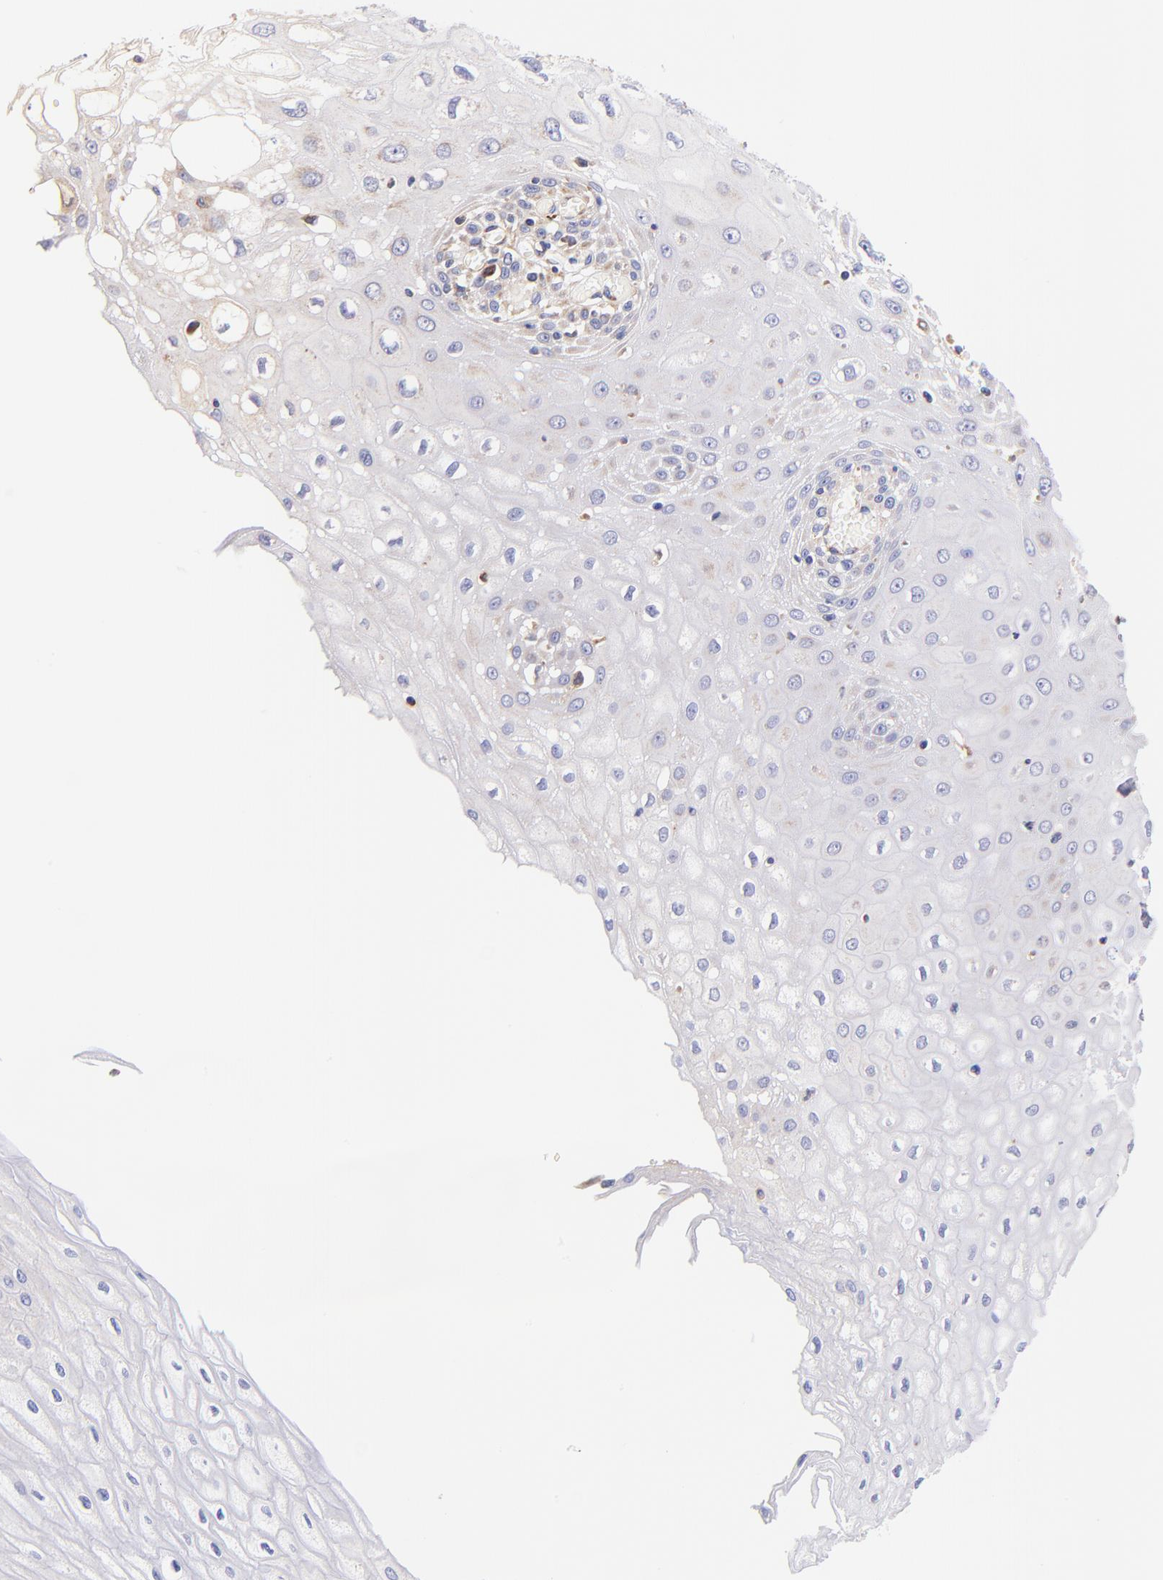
{"staining": {"intensity": "weak", "quantity": "<25%", "location": "cytoplasmic/membranous"}, "tissue": "esophagus", "cell_type": "Squamous epithelial cells", "image_type": "normal", "snomed": [{"axis": "morphology", "description": "Normal tissue, NOS"}, {"axis": "morphology", "description": "Squamous cell carcinoma, NOS"}, {"axis": "topography", "description": "Esophagus"}], "caption": "This is a image of IHC staining of benign esophagus, which shows no staining in squamous epithelial cells.", "gene": "PREX1", "patient": {"sex": "male", "age": 65}}